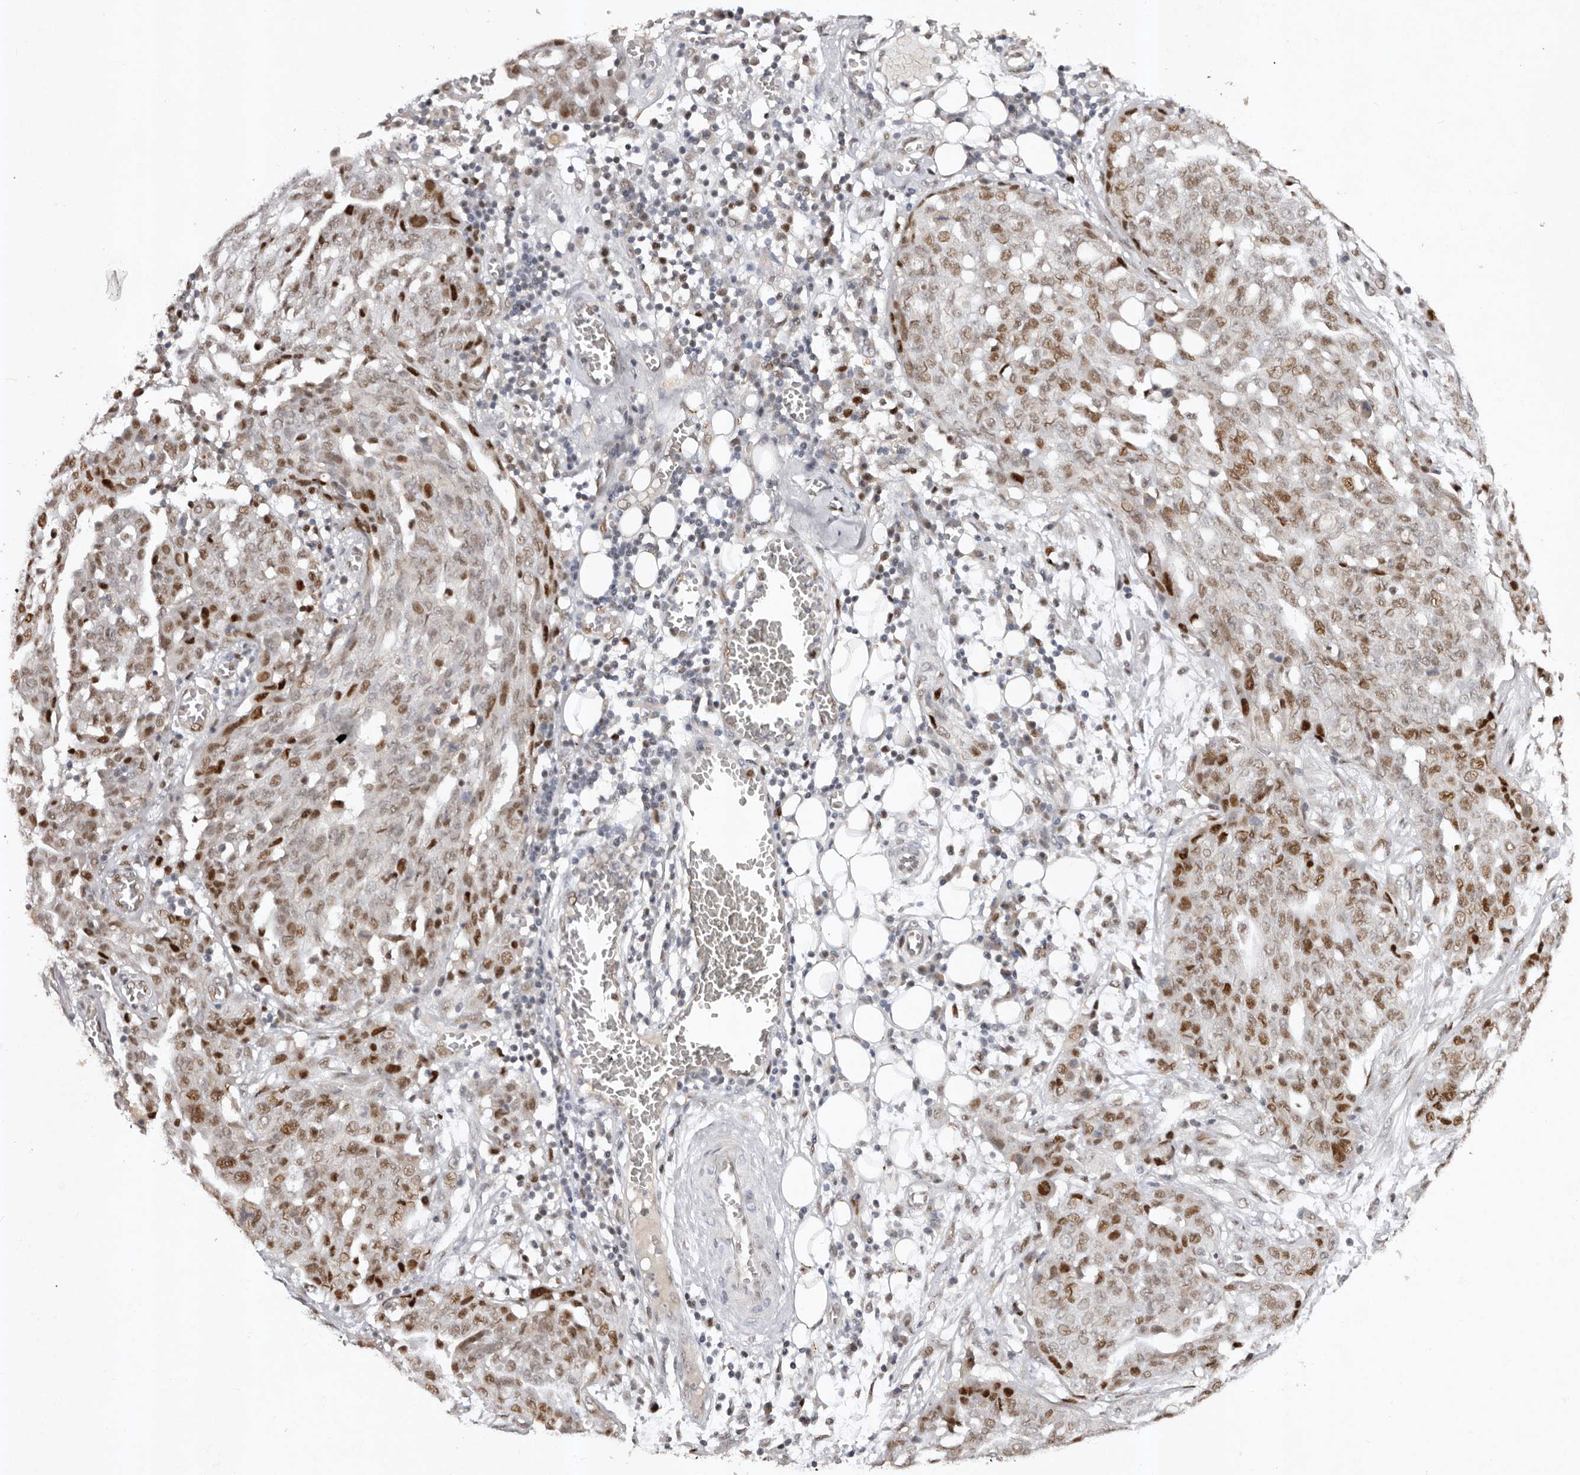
{"staining": {"intensity": "moderate", "quantity": ">75%", "location": "nuclear"}, "tissue": "ovarian cancer", "cell_type": "Tumor cells", "image_type": "cancer", "snomed": [{"axis": "morphology", "description": "Cystadenocarcinoma, serous, NOS"}, {"axis": "topography", "description": "Soft tissue"}, {"axis": "topography", "description": "Ovary"}], "caption": "This is an image of immunohistochemistry staining of ovarian serous cystadenocarcinoma, which shows moderate staining in the nuclear of tumor cells.", "gene": "KLF7", "patient": {"sex": "female", "age": 57}}